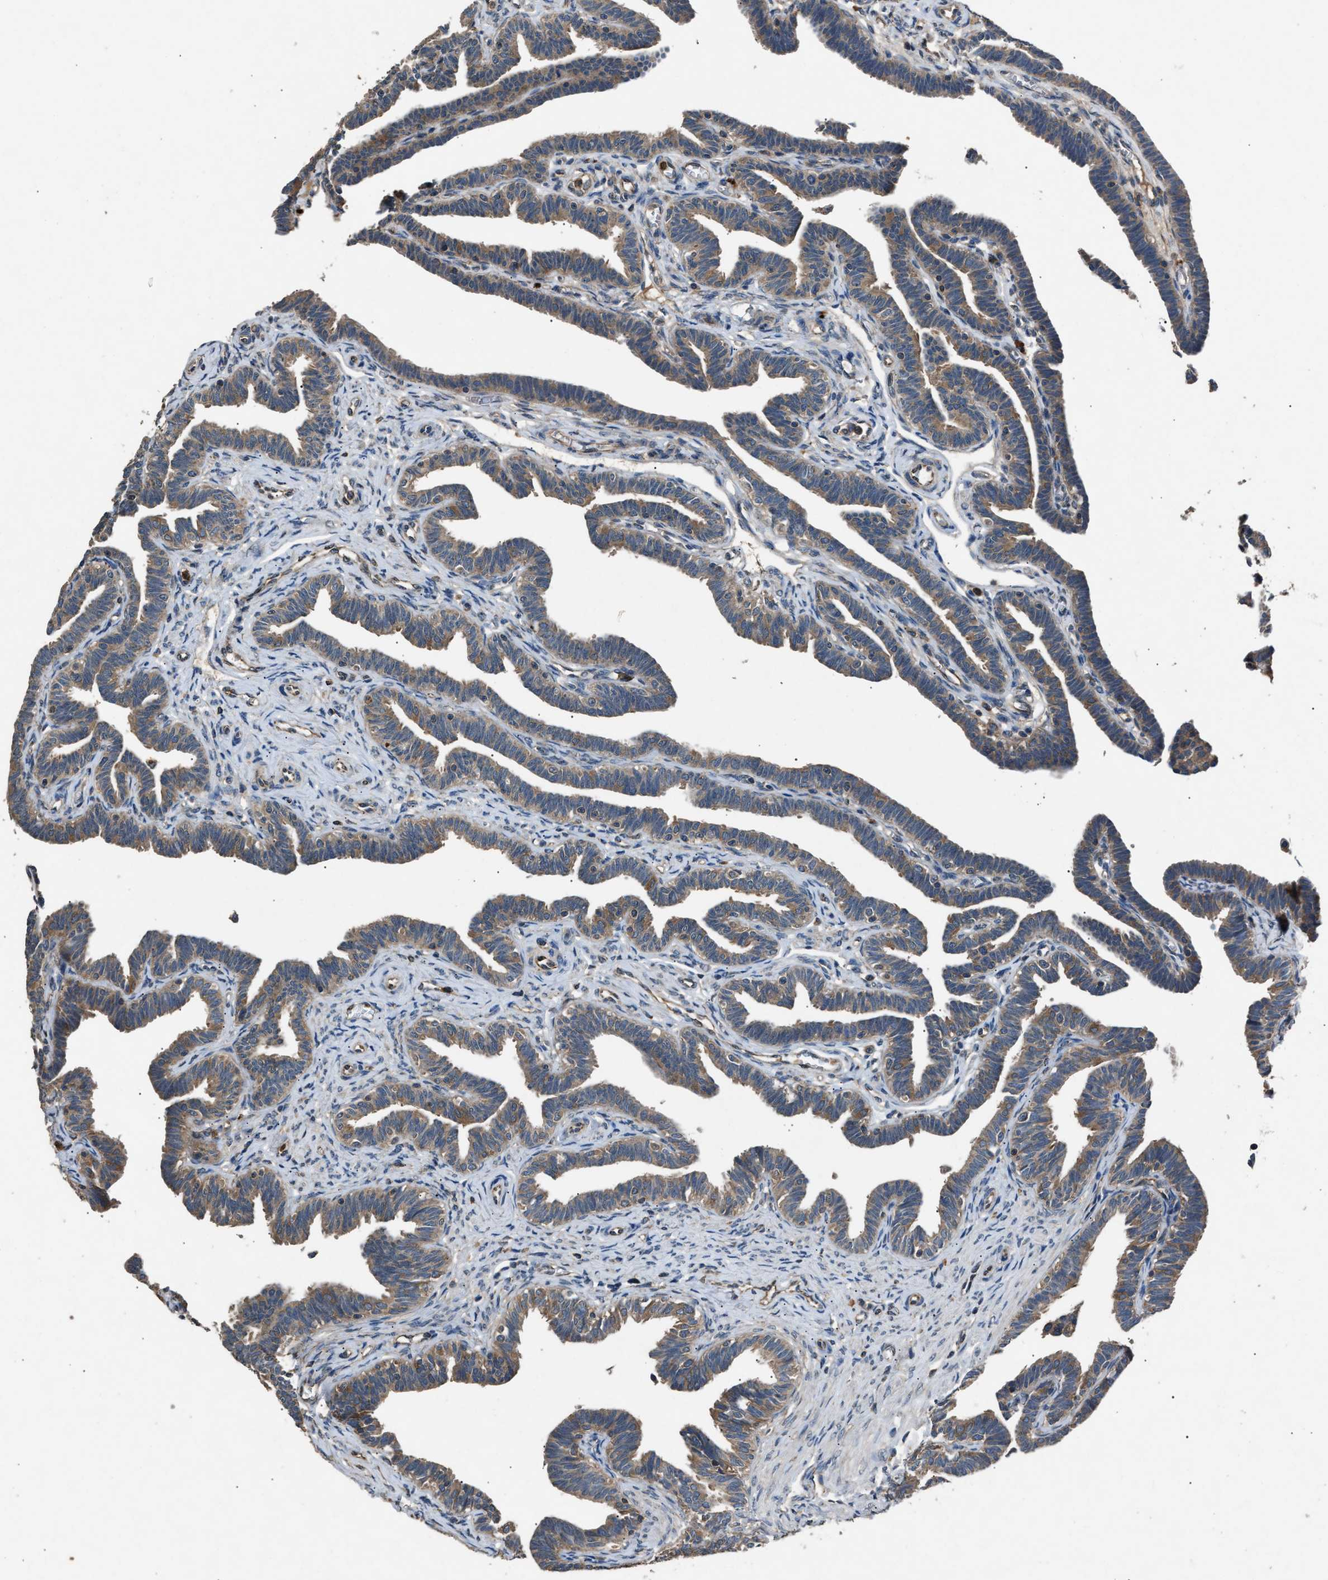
{"staining": {"intensity": "weak", "quantity": ">75%", "location": "cytoplasmic/membranous"}, "tissue": "fallopian tube", "cell_type": "Glandular cells", "image_type": "normal", "snomed": [{"axis": "morphology", "description": "Normal tissue, NOS"}, {"axis": "topography", "description": "Fallopian tube"}, {"axis": "topography", "description": "Ovary"}], "caption": "Fallopian tube was stained to show a protein in brown. There is low levels of weak cytoplasmic/membranous expression in approximately >75% of glandular cells.", "gene": "PPID", "patient": {"sex": "female", "age": 23}}